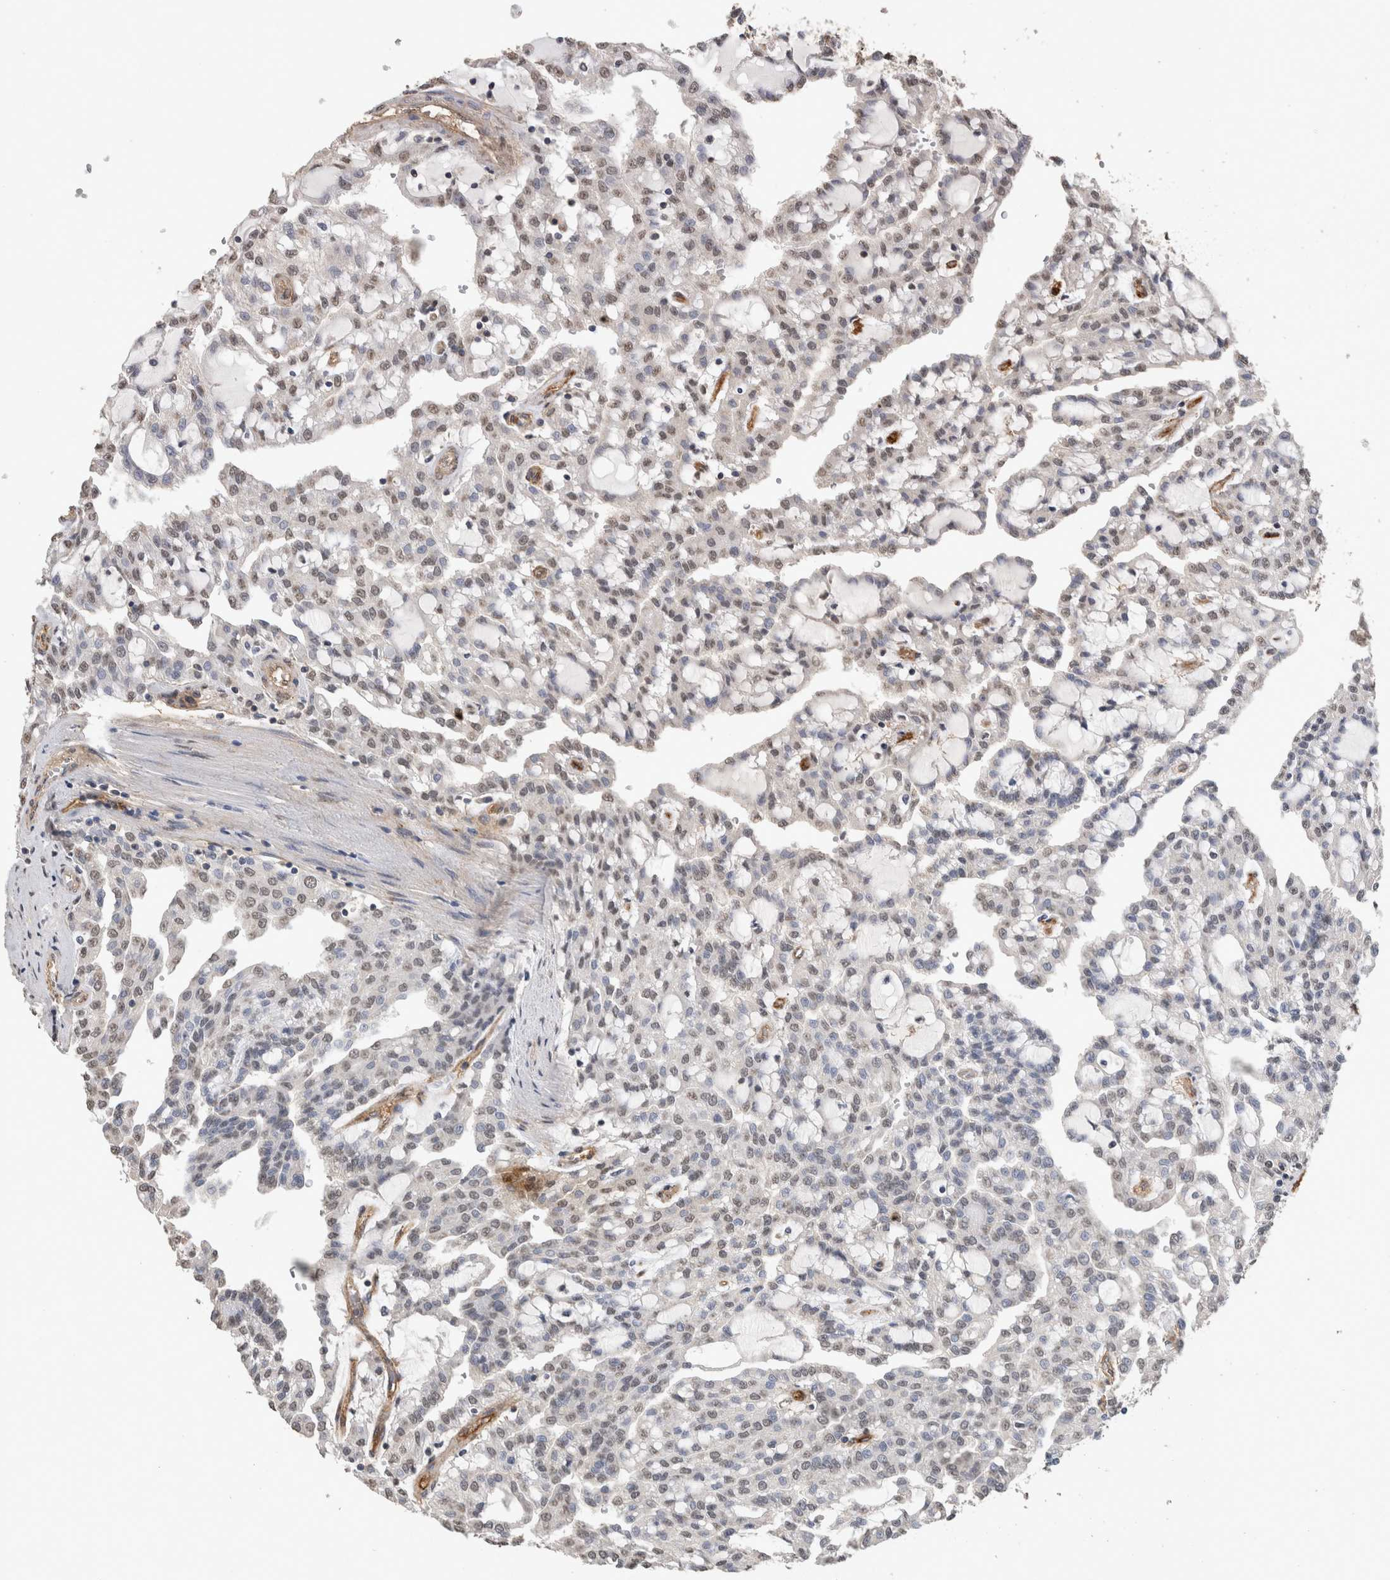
{"staining": {"intensity": "weak", "quantity": "25%-75%", "location": "nuclear"}, "tissue": "renal cancer", "cell_type": "Tumor cells", "image_type": "cancer", "snomed": [{"axis": "morphology", "description": "Adenocarcinoma, NOS"}, {"axis": "topography", "description": "Kidney"}], "caption": "Brown immunohistochemical staining in renal adenocarcinoma displays weak nuclear staining in approximately 25%-75% of tumor cells.", "gene": "RECK", "patient": {"sex": "male", "age": 63}}